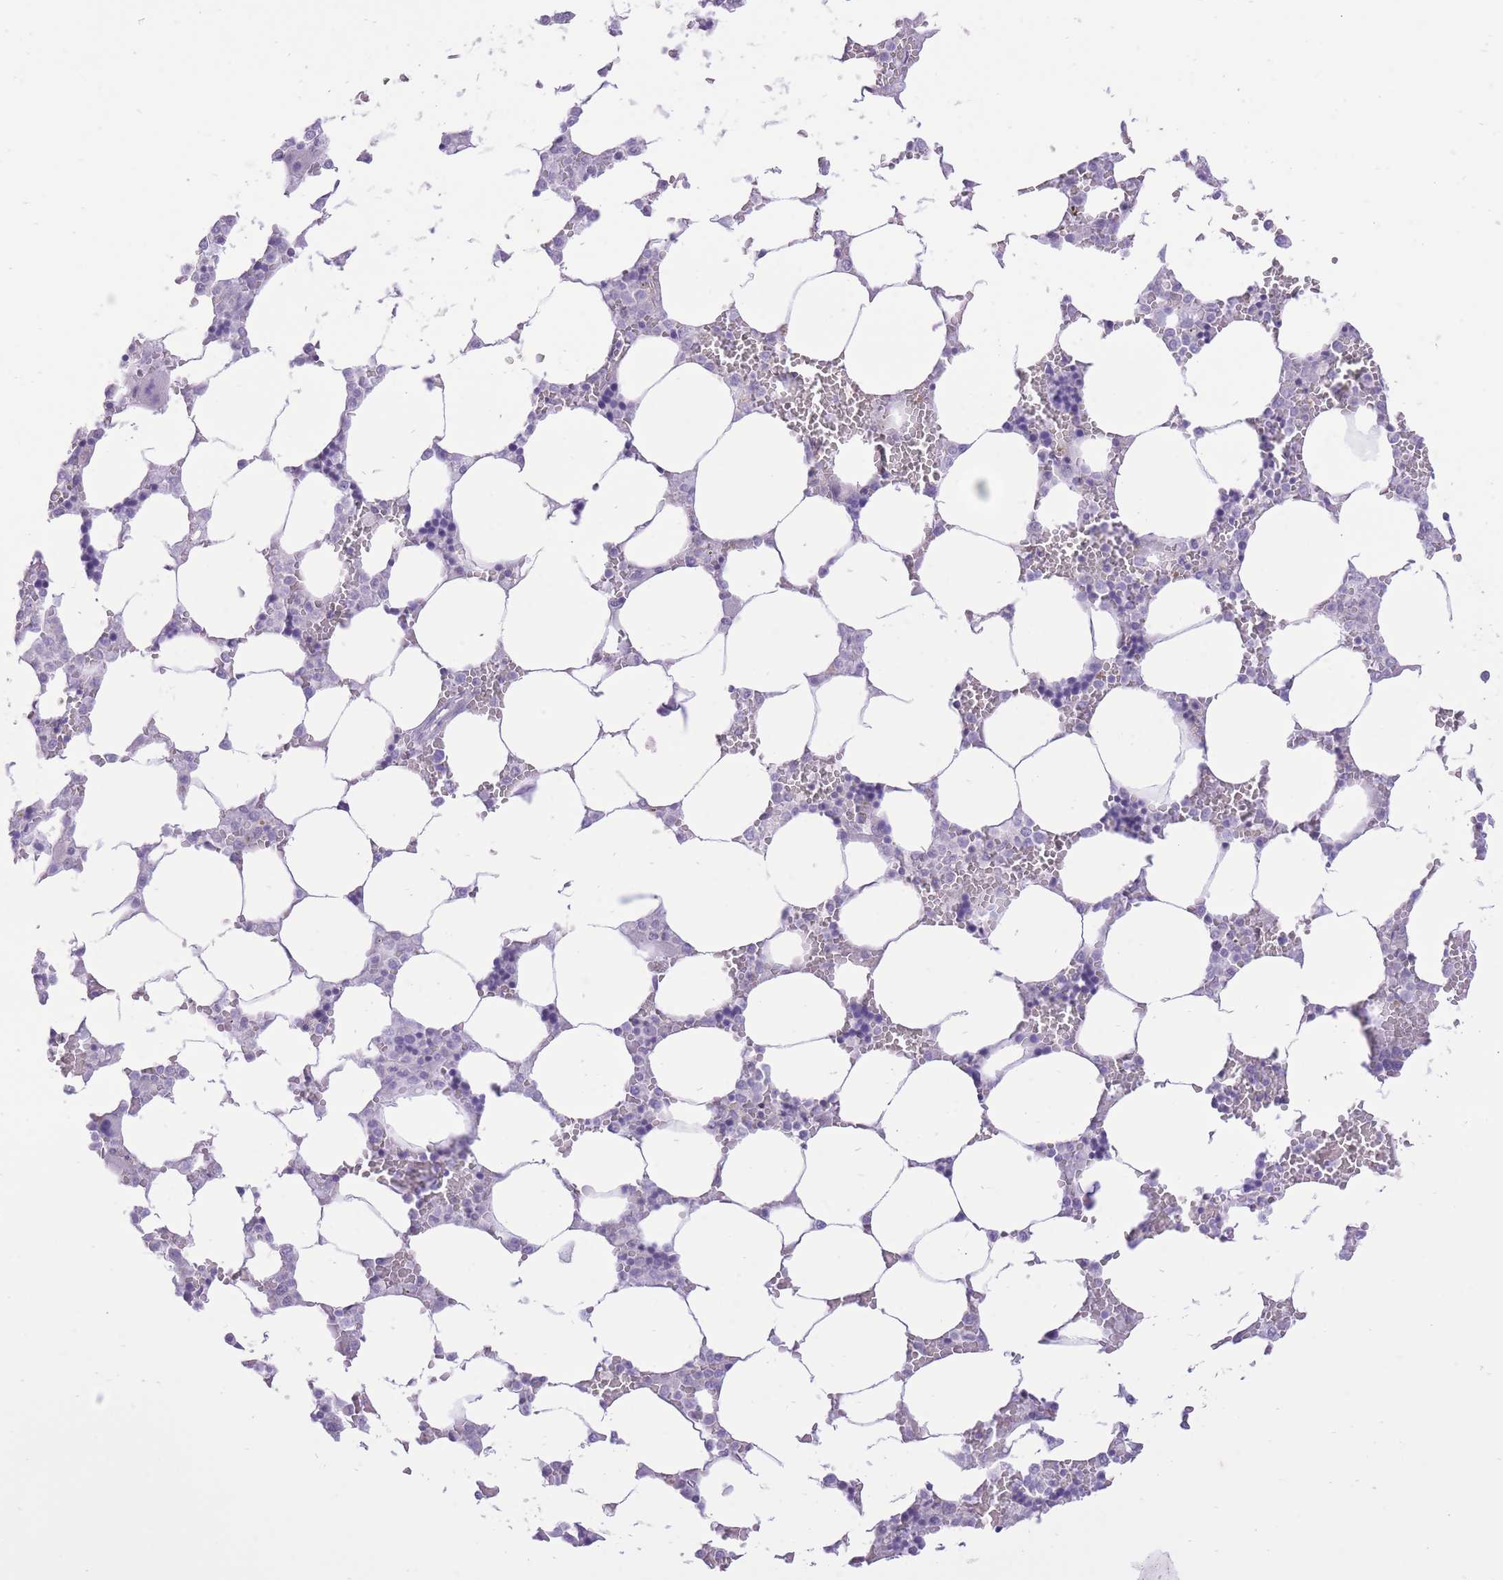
{"staining": {"intensity": "negative", "quantity": "none", "location": "none"}, "tissue": "bone marrow", "cell_type": "Hematopoietic cells", "image_type": "normal", "snomed": [{"axis": "morphology", "description": "Normal tissue, NOS"}, {"axis": "topography", "description": "Bone marrow"}], "caption": "Immunohistochemistry (IHC) micrograph of unremarkable bone marrow: bone marrow stained with DAB (3,3'-diaminobenzidine) demonstrates no significant protein staining in hematopoietic cells.", "gene": "DENND2D", "patient": {"sex": "male", "age": 64}}